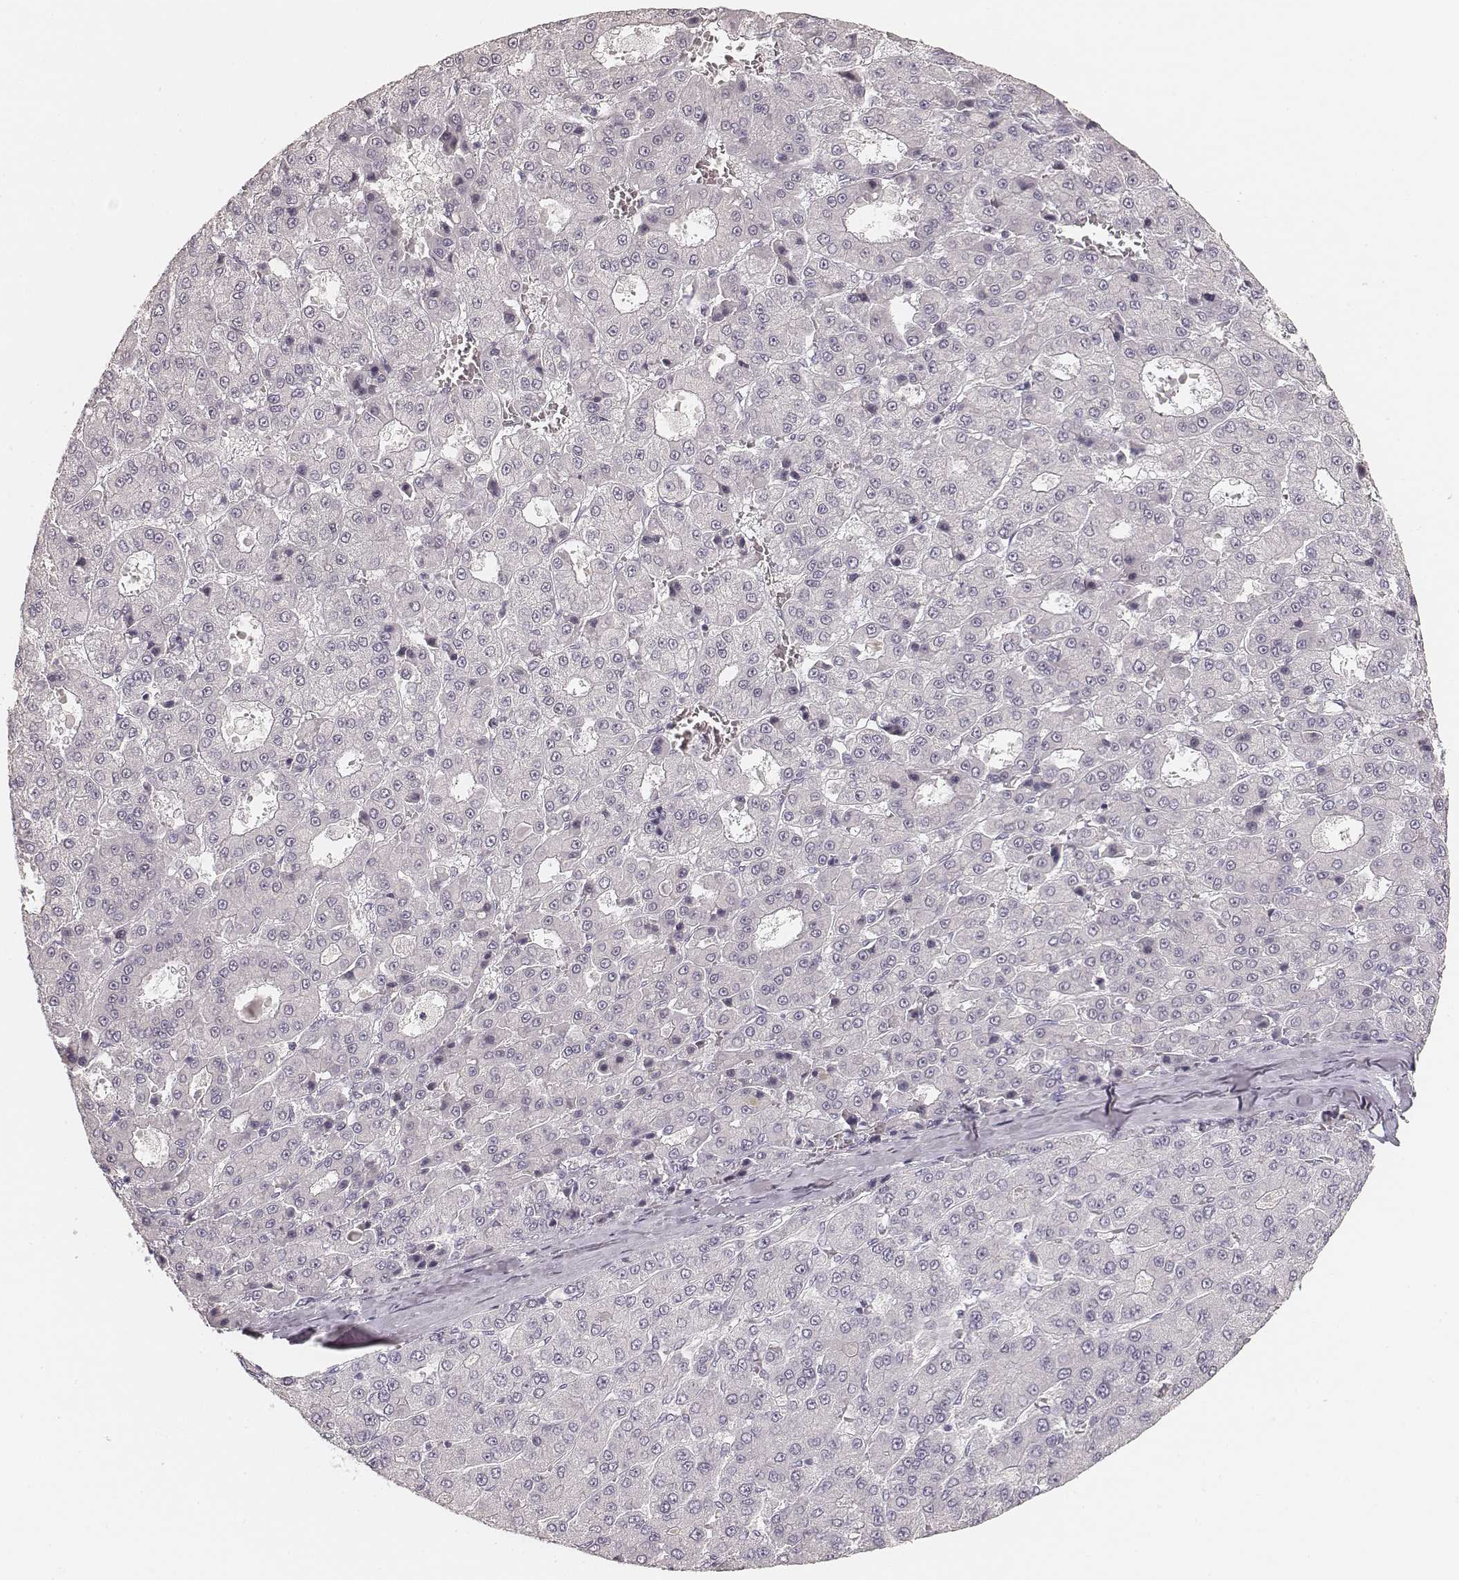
{"staining": {"intensity": "negative", "quantity": "none", "location": "none"}, "tissue": "liver cancer", "cell_type": "Tumor cells", "image_type": "cancer", "snomed": [{"axis": "morphology", "description": "Carcinoma, Hepatocellular, NOS"}, {"axis": "topography", "description": "Liver"}], "caption": "IHC histopathology image of neoplastic tissue: human liver cancer (hepatocellular carcinoma) stained with DAB displays no significant protein staining in tumor cells. (DAB IHC, high magnification).", "gene": "HNF4G", "patient": {"sex": "male", "age": 70}}